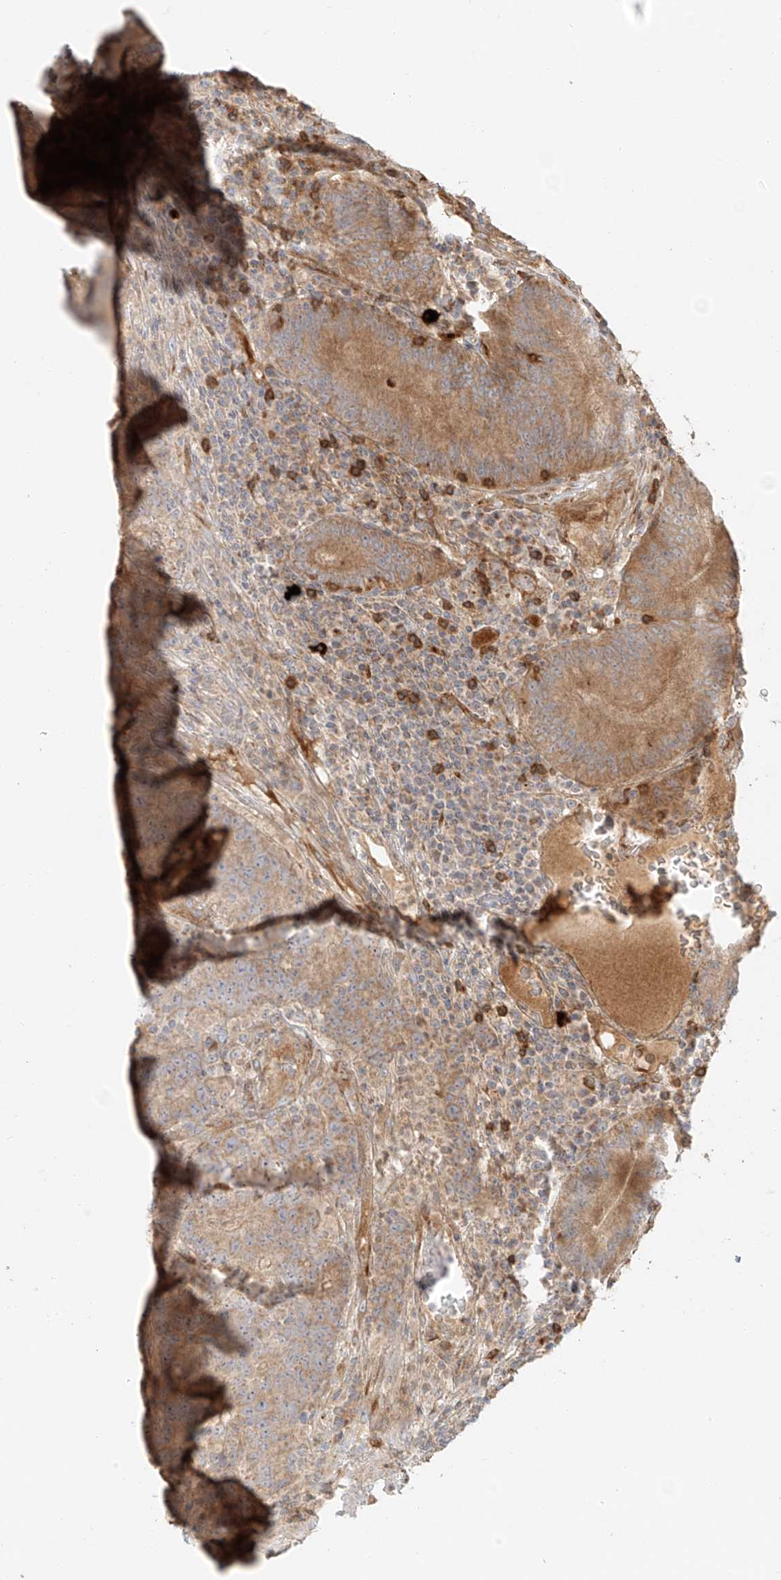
{"staining": {"intensity": "moderate", "quantity": ">75%", "location": "cytoplasmic/membranous"}, "tissue": "colorectal cancer", "cell_type": "Tumor cells", "image_type": "cancer", "snomed": [{"axis": "morphology", "description": "Normal tissue, NOS"}, {"axis": "morphology", "description": "Adenocarcinoma, NOS"}, {"axis": "topography", "description": "Colon"}], "caption": "The histopathology image exhibits staining of colorectal adenocarcinoma, revealing moderate cytoplasmic/membranous protein positivity (brown color) within tumor cells.", "gene": "MIPEP", "patient": {"sex": "female", "age": 75}}